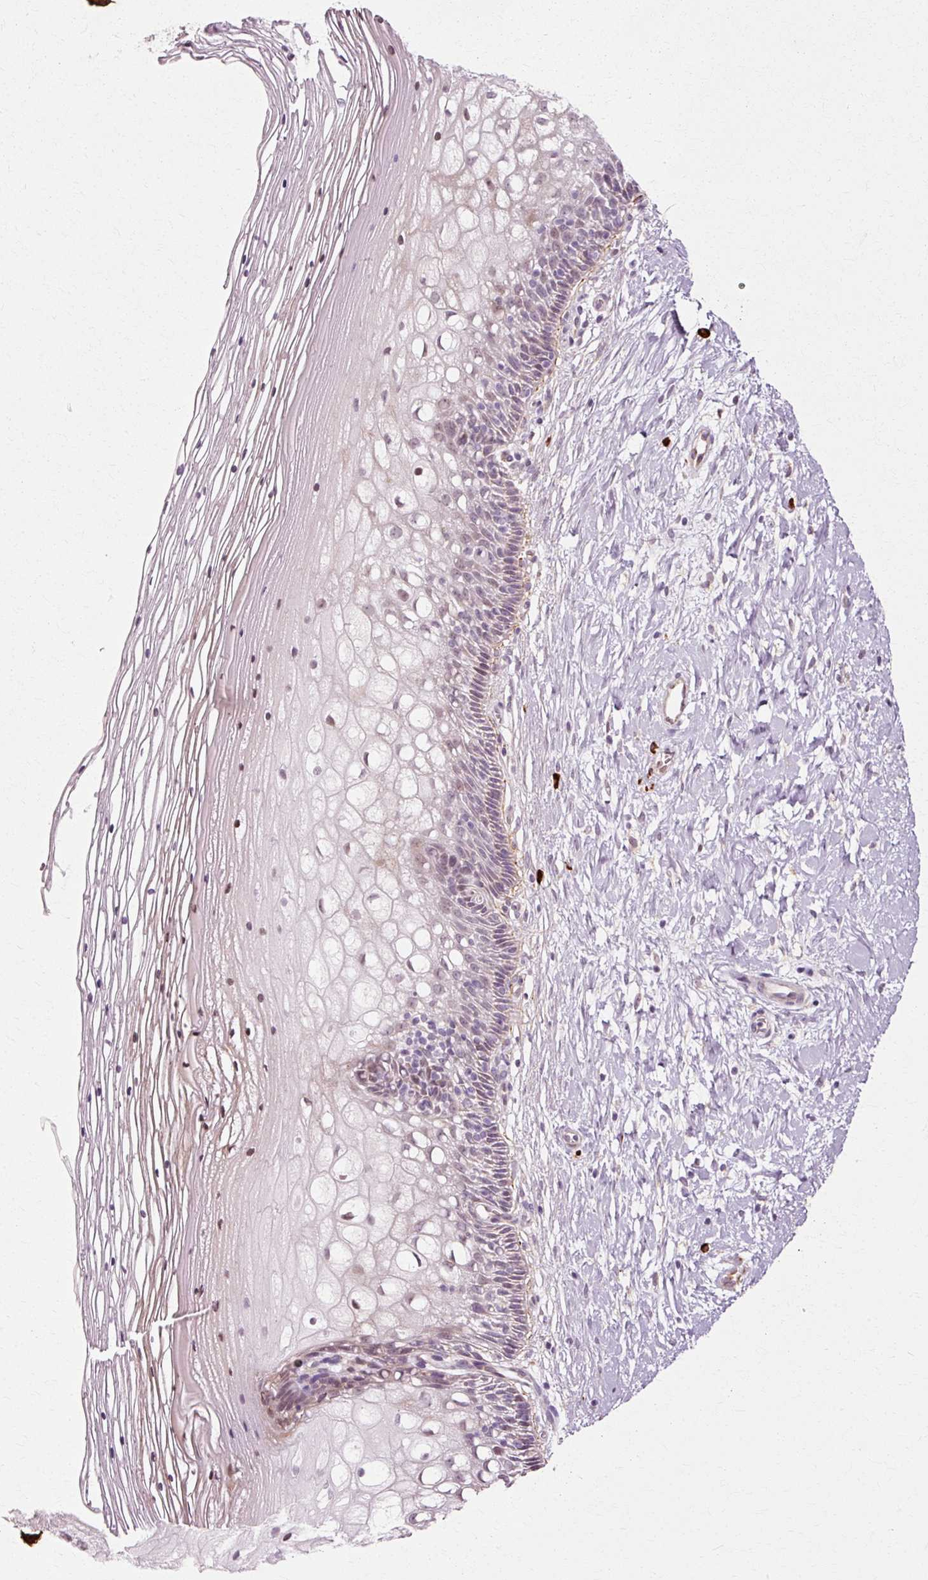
{"staining": {"intensity": "moderate", "quantity": "<25%", "location": "cytoplasmic/membranous"}, "tissue": "cervix", "cell_type": "Glandular cells", "image_type": "normal", "snomed": [{"axis": "morphology", "description": "Normal tissue, NOS"}, {"axis": "topography", "description": "Cervix"}], "caption": "Glandular cells reveal low levels of moderate cytoplasmic/membranous staining in approximately <25% of cells in unremarkable human cervix. (brown staining indicates protein expression, while blue staining denotes nuclei).", "gene": "RANBP2", "patient": {"sex": "female", "age": 36}}